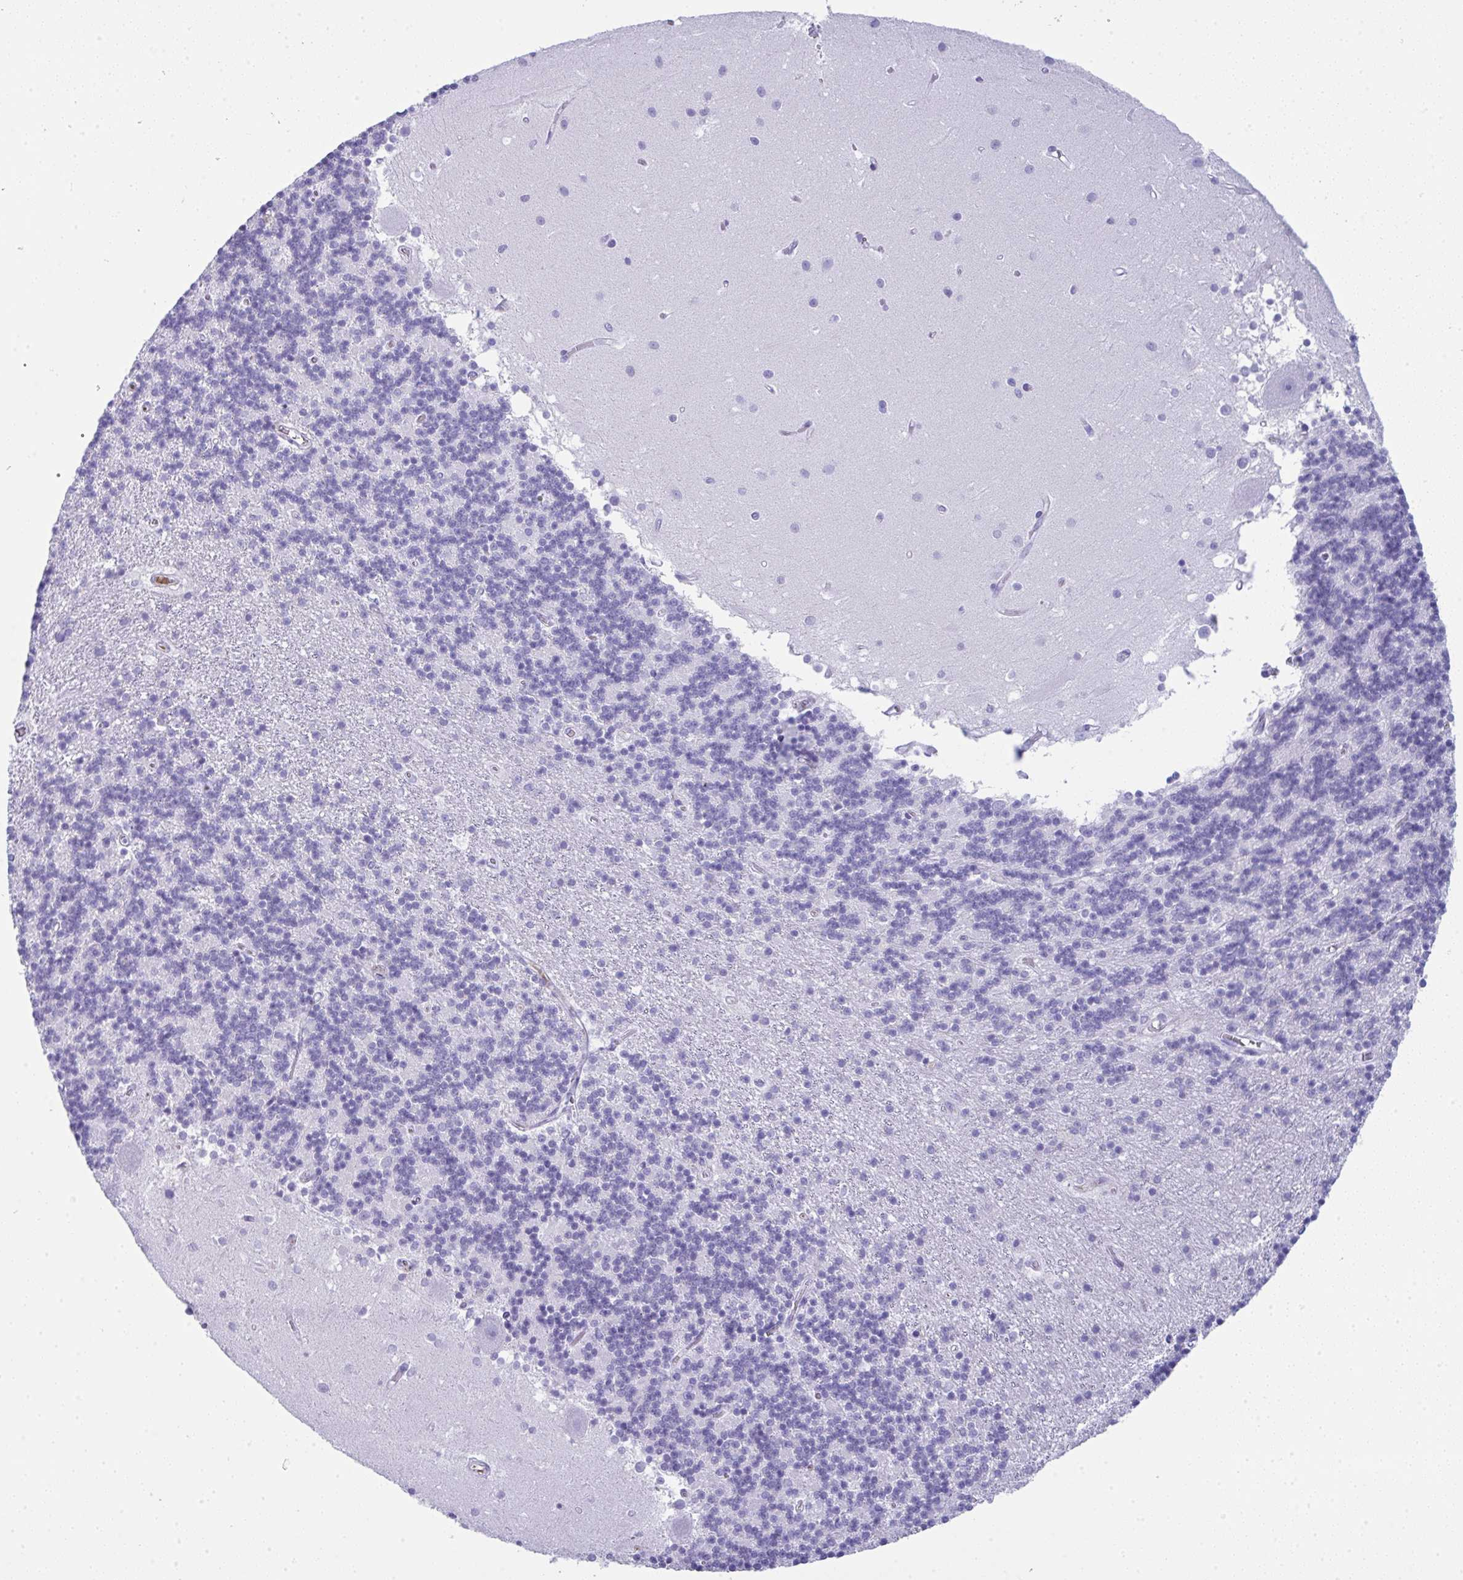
{"staining": {"intensity": "negative", "quantity": "none", "location": "none"}, "tissue": "cerebellum", "cell_type": "Cells in granular layer", "image_type": "normal", "snomed": [{"axis": "morphology", "description": "Normal tissue, NOS"}, {"axis": "topography", "description": "Cerebellum"}], "caption": "IHC of normal human cerebellum reveals no staining in cells in granular layer. (Stains: DAB immunohistochemistry (IHC) with hematoxylin counter stain, Microscopy: brightfield microscopy at high magnification).", "gene": "JCHAIN", "patient": {"sex": "male", "age": 54}}